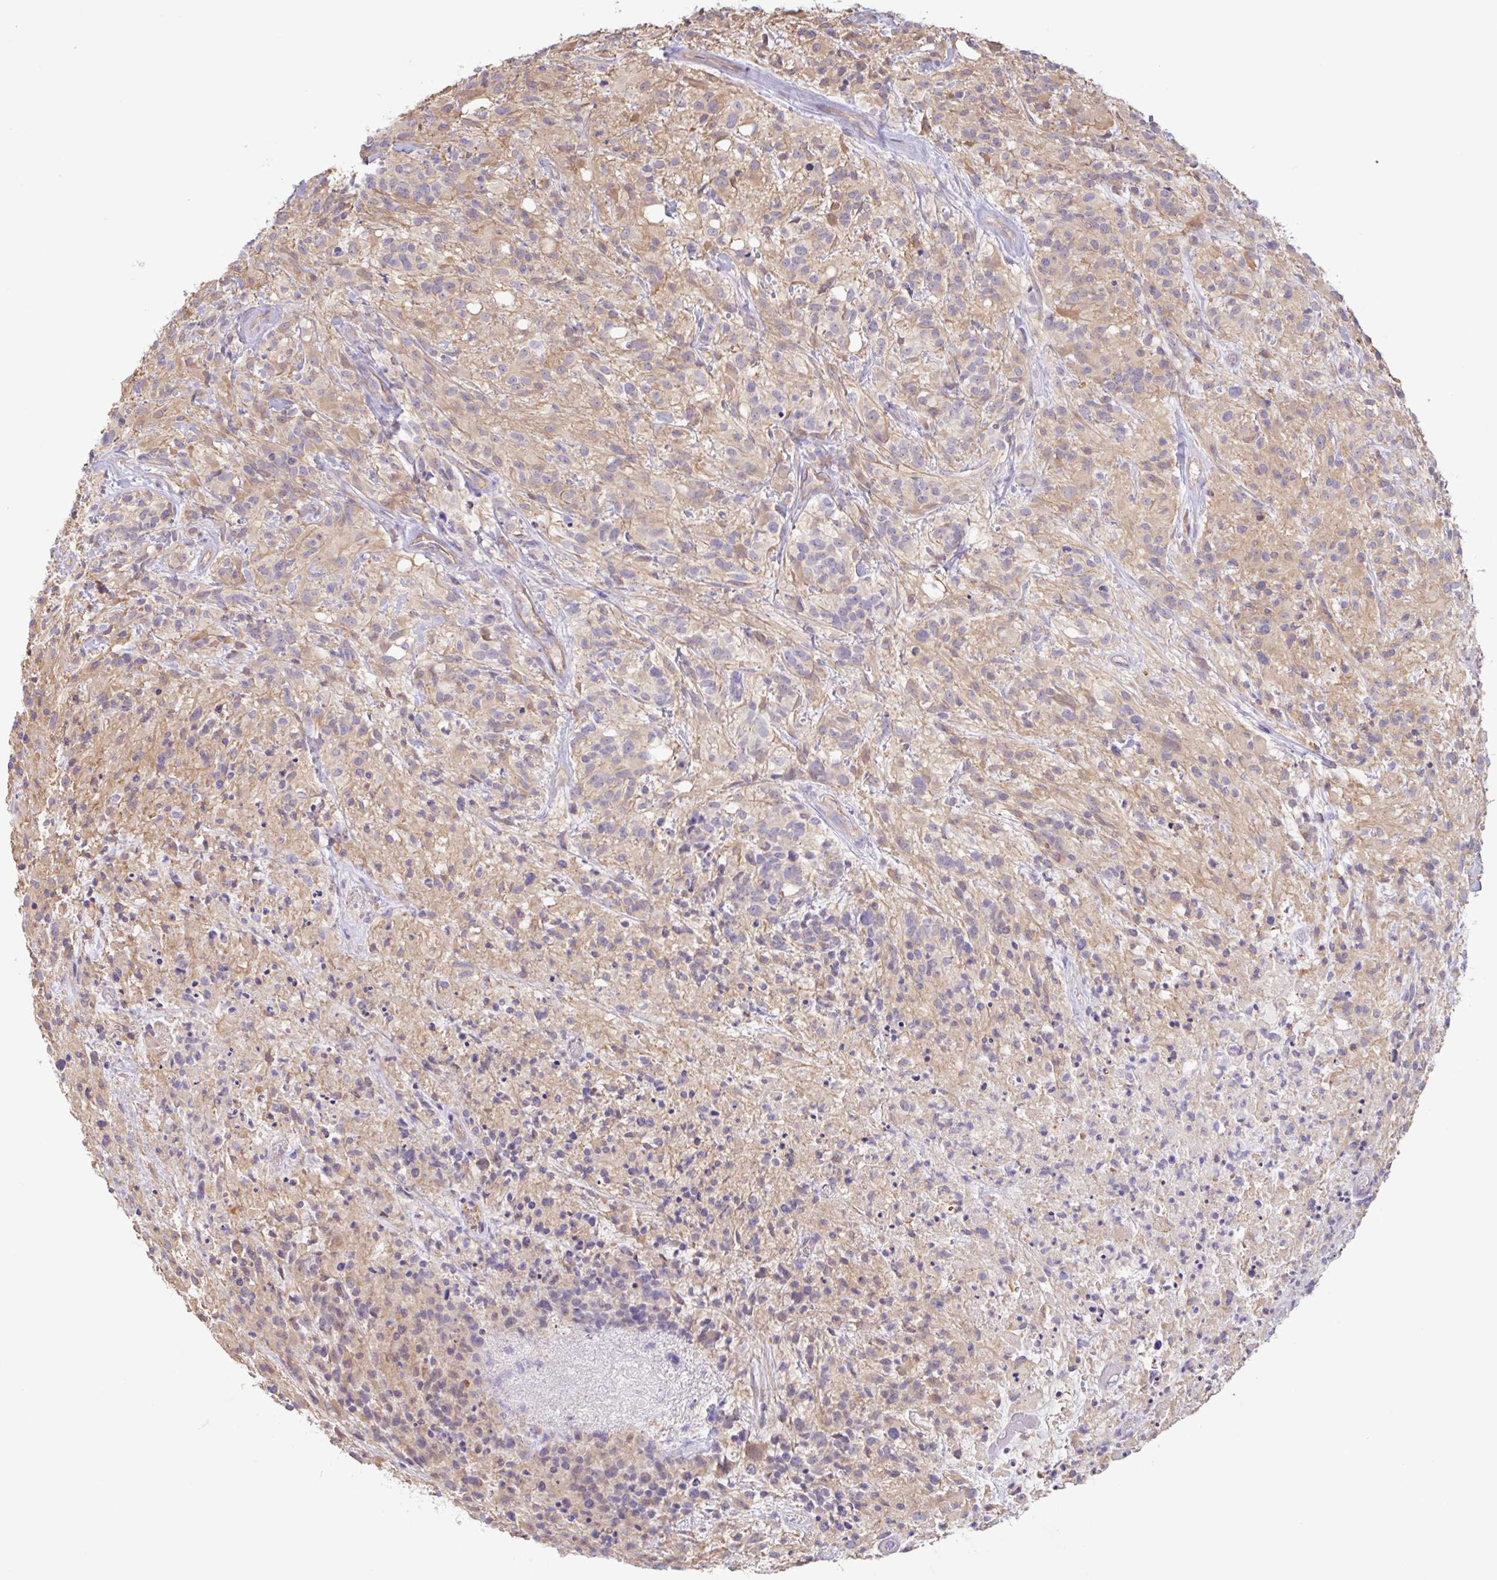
{"staining": {"intensity": "weak", "quantity": "25%-75%", "location": "cytoplasmic/membranous"}, "tissue": "glioma", "cell_type": "Tumor cells", "image_type": "cancer", "snomed": [{"axis": "morphology", "description": "Glioma, malignant, High grade"}, {"axis": "topography", "description": "Brain"}], "caption": "Weak cytoplasmic/membranous protein staining is present in about 25%-75% of tumor cells in malignant glioma (high-grade). Immunohistochemistry stains the protein of interest in brown and the nuclei are stained blue.", "gene": "PLCD4", "patient": {"sex": "female", "age": 67}}